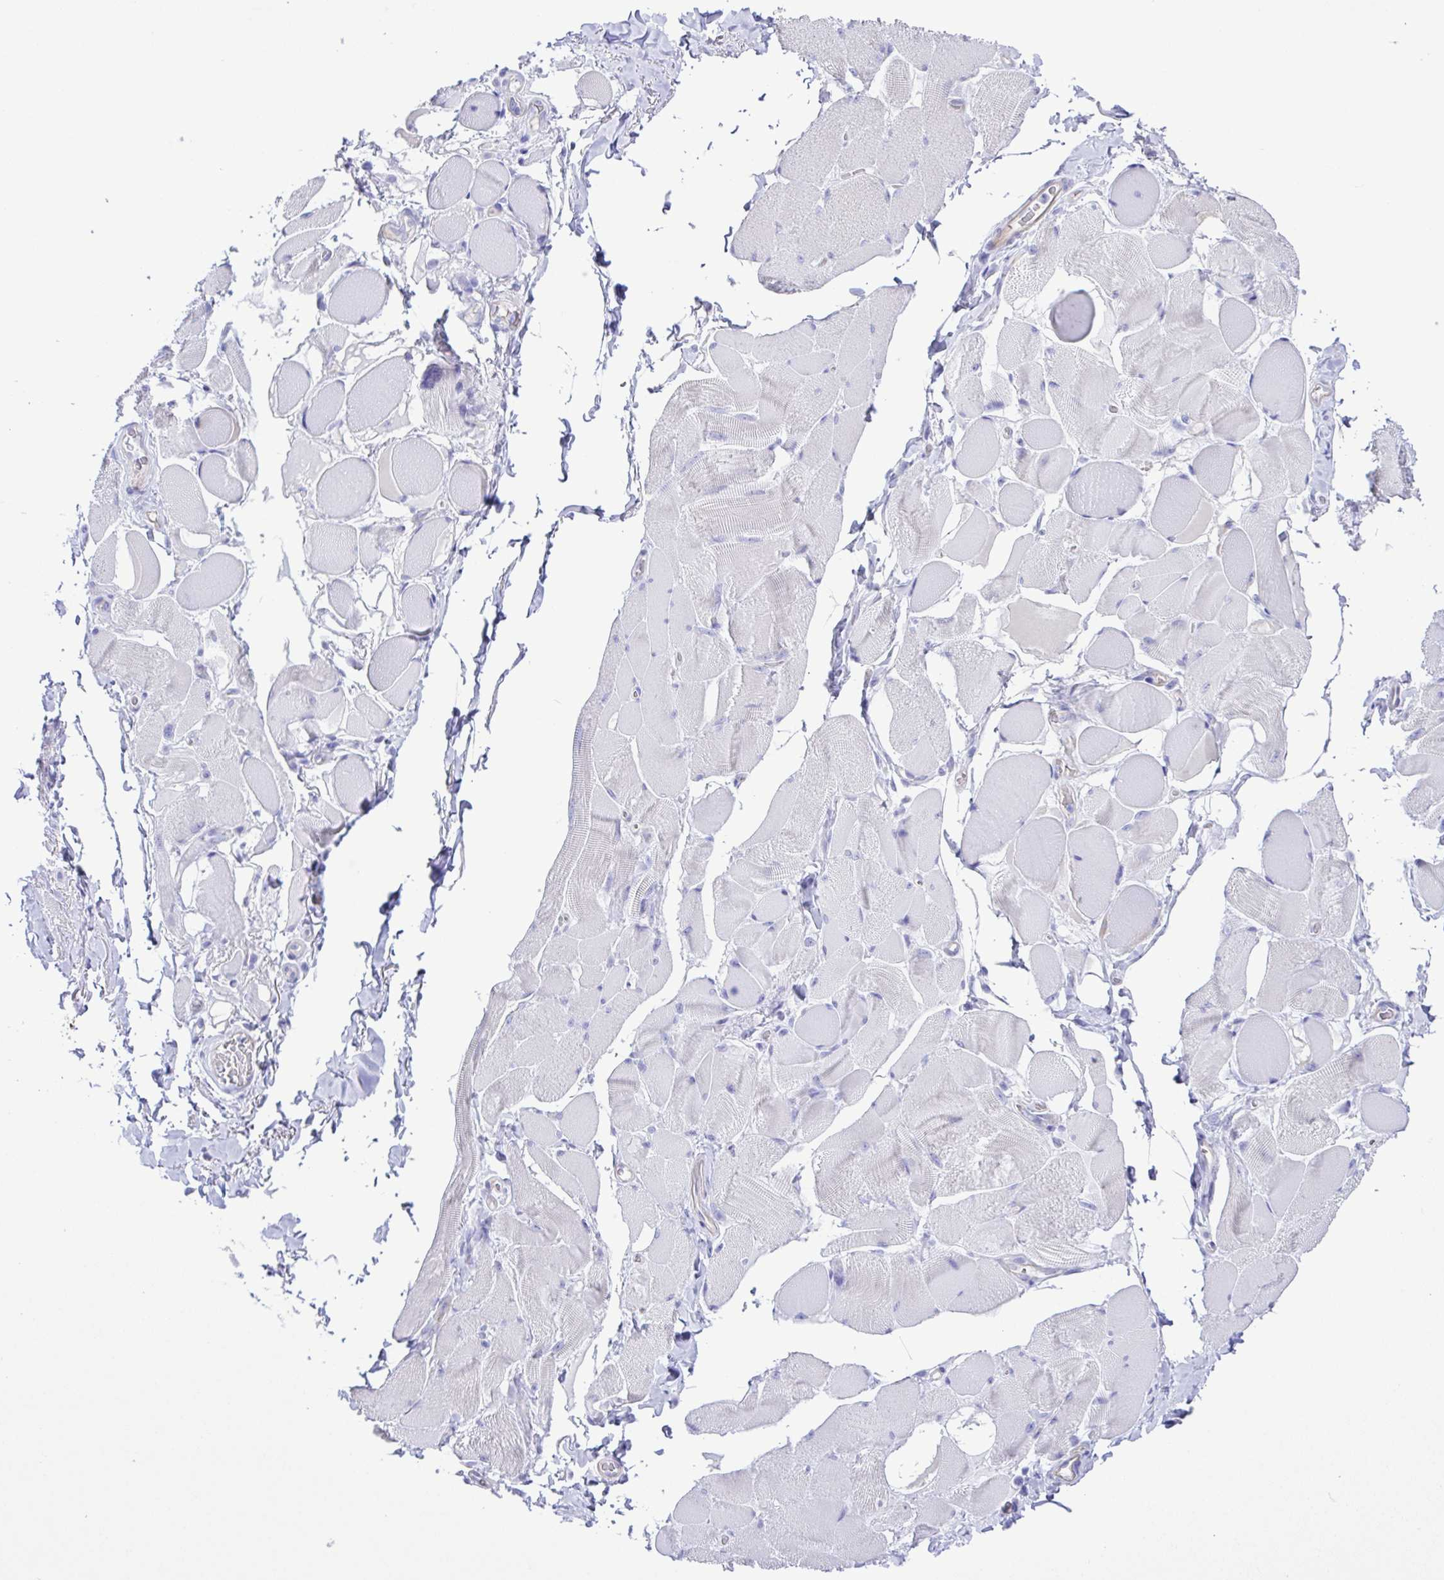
{"staining": {"intensity": "negative", "quantity": "none", "location": "none"}, "tissue": "skeletal muscle", "cell_type": "Myocytes", "image_type": "normal", "snomed": [{"axis": "morphology", "description": "Normal tissue, NOS"}, {"axis": "topography", "description": "Skeletal muscle"}, {"axis": "topography", "description": "Anal"}, {"axis": "topography", "description": "Peripheral nerve tissue"}], "caption": "Immunohistochemical staining of unremarkable skeletal muscle reveals no significant positivity in myocytes. The staining is performed using DAB brown chromogen with nuclei counter-stained in using hematoxylin.", "gene": "CYP11A1", "patient": {"sex": "male", "age": 53}}